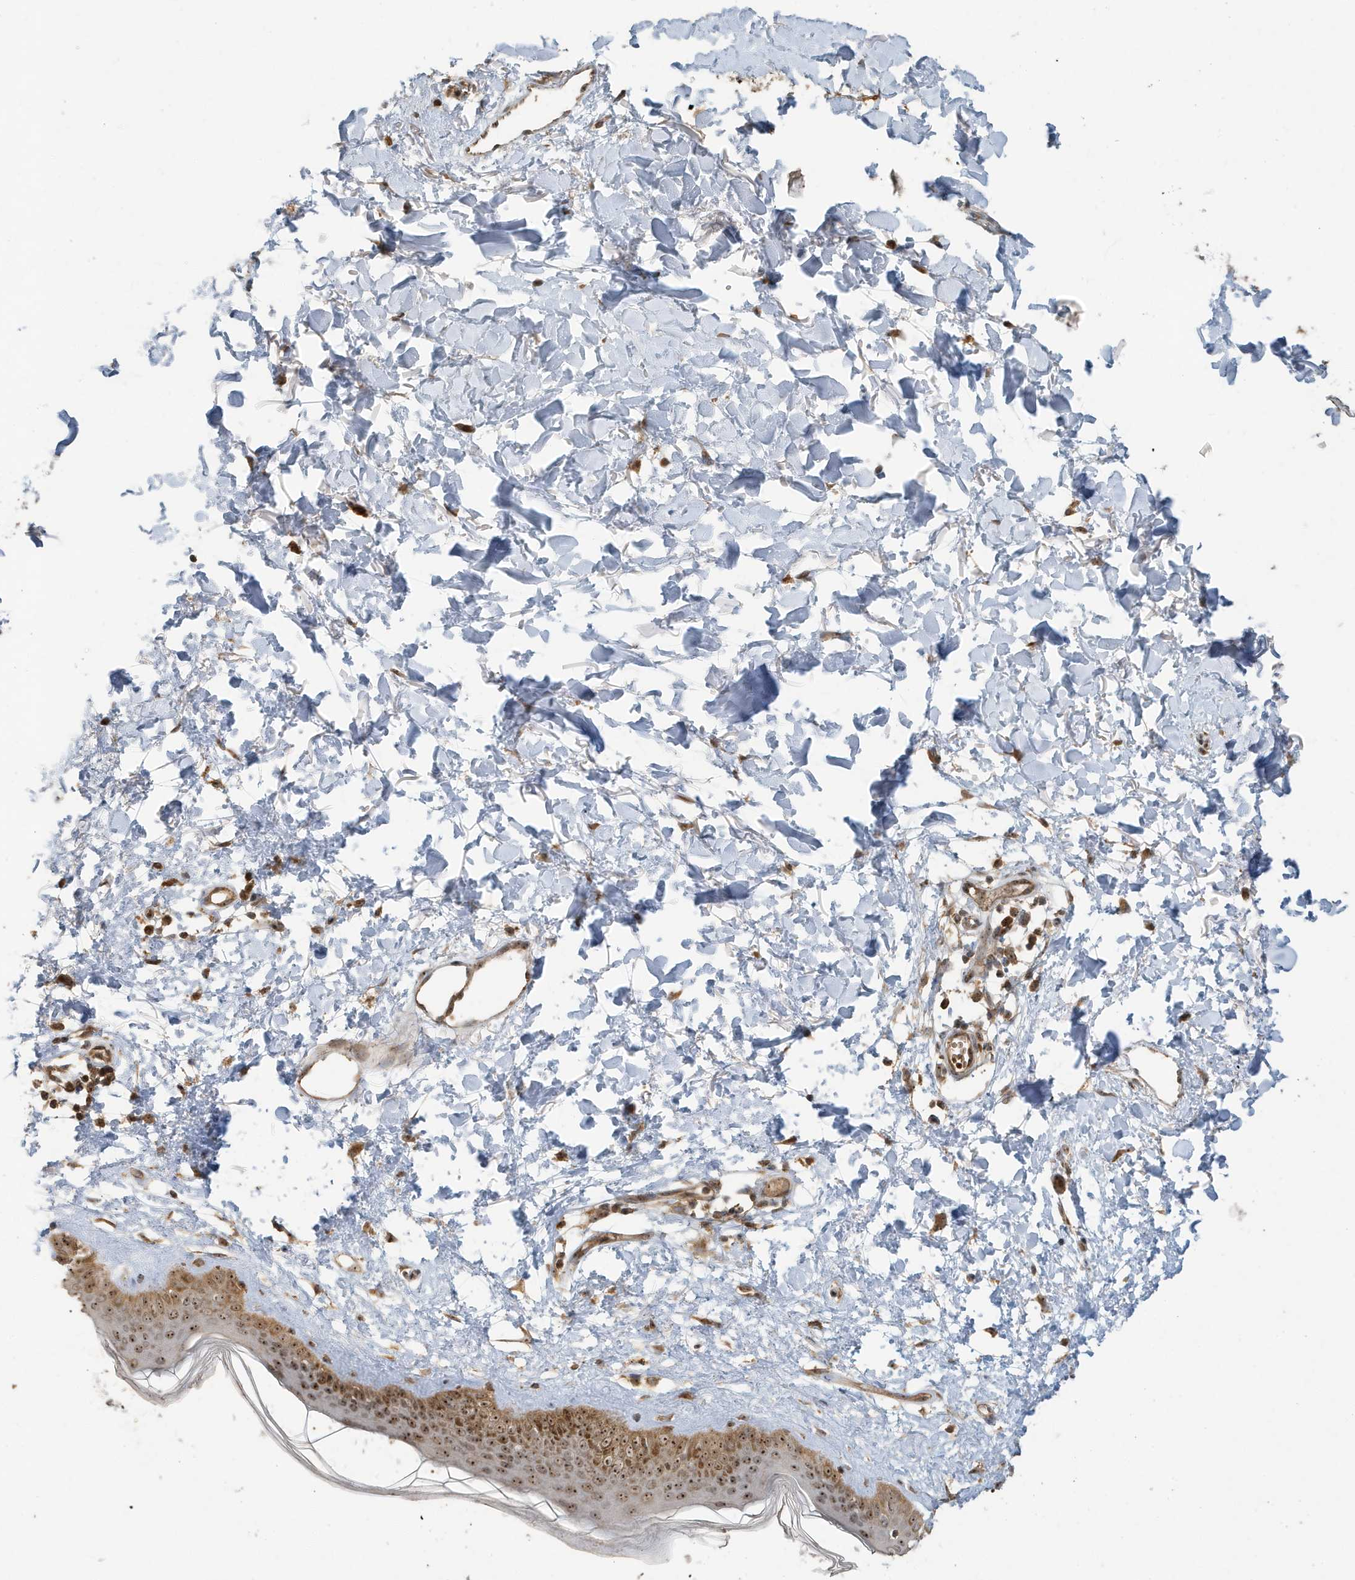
{"staining": {"intensity": "negative", "quantity": "none", "location": "none"}, "tissue": "skin", "cell_type": "Fibroblasts", "image_type": "normal", "snomed": [{"axis": "morphology", "description": "Normal tissue, NOS"}, {"axis": "topography", "description": "Skin"}], "caption": "Immunohistochemical staining of unremarkable human skin demonstrates no significant staining in fibroblasts. The staining is performed using DAB brown chromogen with nuclei counter-stained in using hematoxylin.", "gene": "ABCB9", "patient": {"sex": "female", "age": 58}}